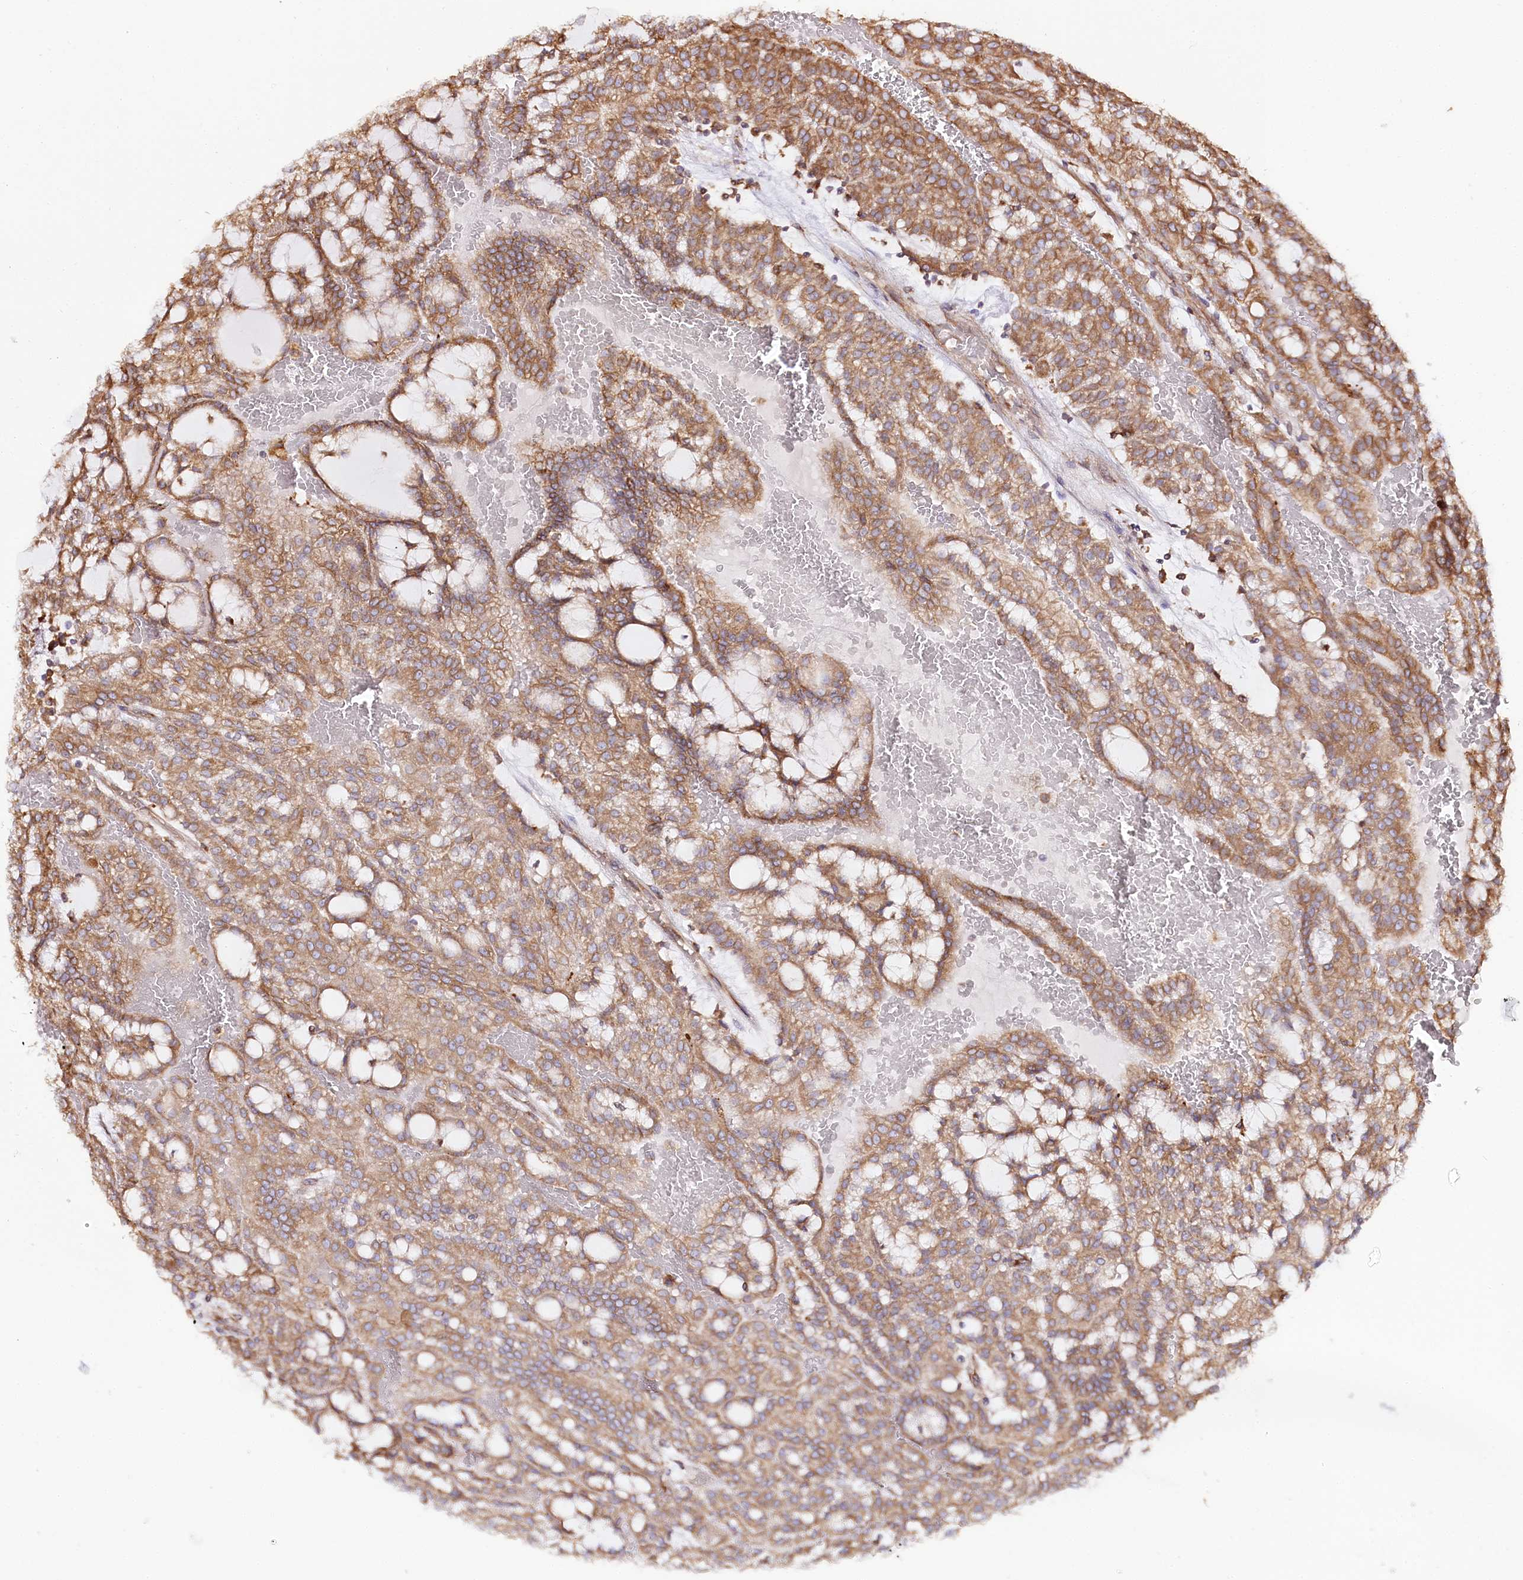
{"staining": {"intensity": "moderate", "quantity": "25%-75%", "location": "cytoplasmic/membranous"}, "tissue": "renal cancer", "cell_type": "Tumor cells", "image_type": "cancer", "snomed": [{"axis": "morphology", "description": "Adenocarcinoma, NOS"}, {"axis": "topography", "description": "Kidney"}], "caption": "Brown immunohistochemical staining in renal cancer exhibits moderate cytoplasmic/membranous staining in about 25%-75% of tumor cells. (IHC, brightfield microscopy, high magnification).", "gene": "CNPY2", "patient": {"sex": "male", "age": 63}}